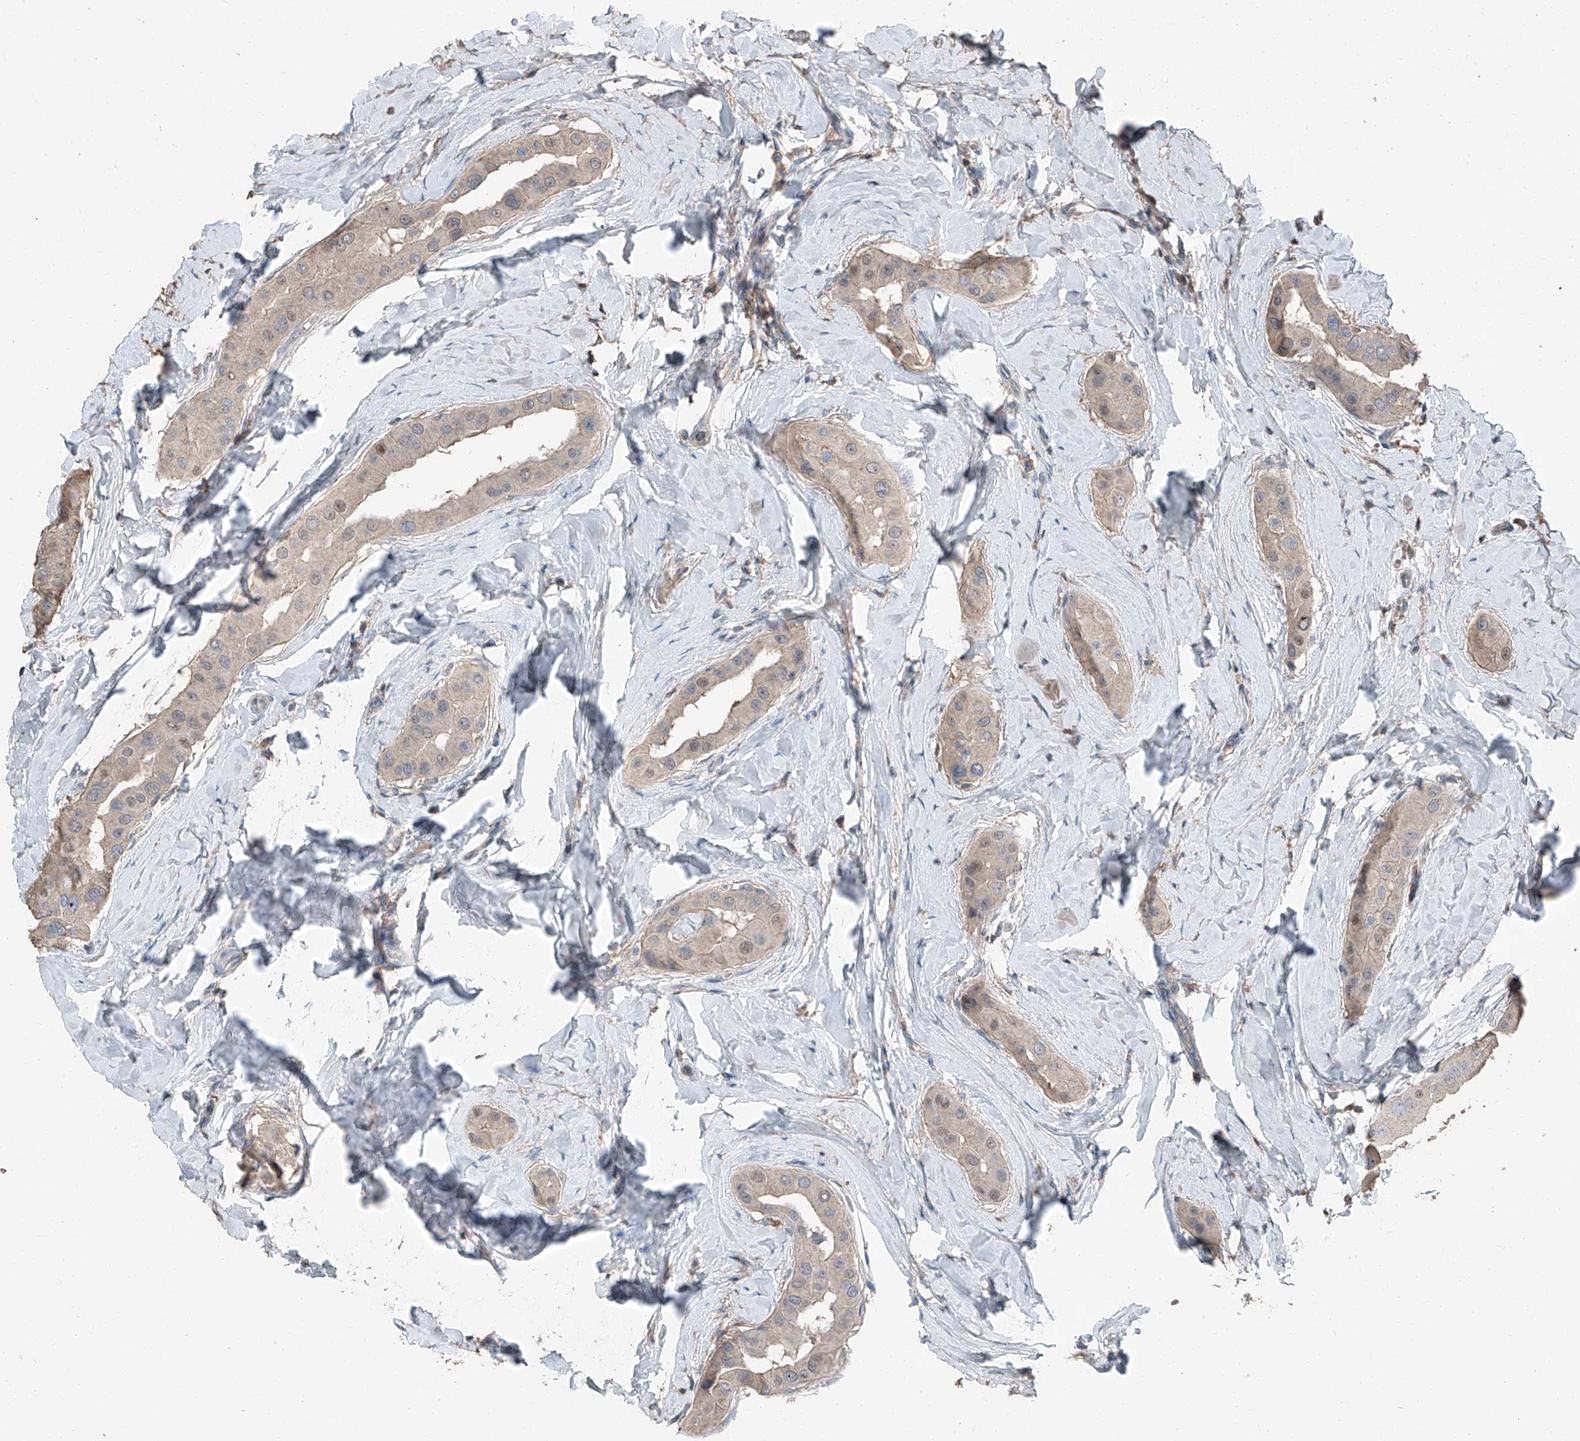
{"staining": {"intensity": "moderate", "quantity": "<25%", "location": "nuclear"}, "tissue": "thyroid cancer", "cell_type": "Tumor cells", "image_type": "cancer", "snomed": [{"axis": "morphology", "description": "Papillary adenocarcinoma, NOS"}, {"axis": "topography", "description": "Thyroid gland"}], "caption": "This histopathology image shows thyroid cancer (papillary adenocarcinoma) stained with immunohistochemistry (IHC) to label a protein in brown. The nuclear of tumor cells show moderate positivity for the protein. Nuclei are counter-stained blue.", "gene": "MAMLD1", "patient": {"sex": "male", "age": 33}}